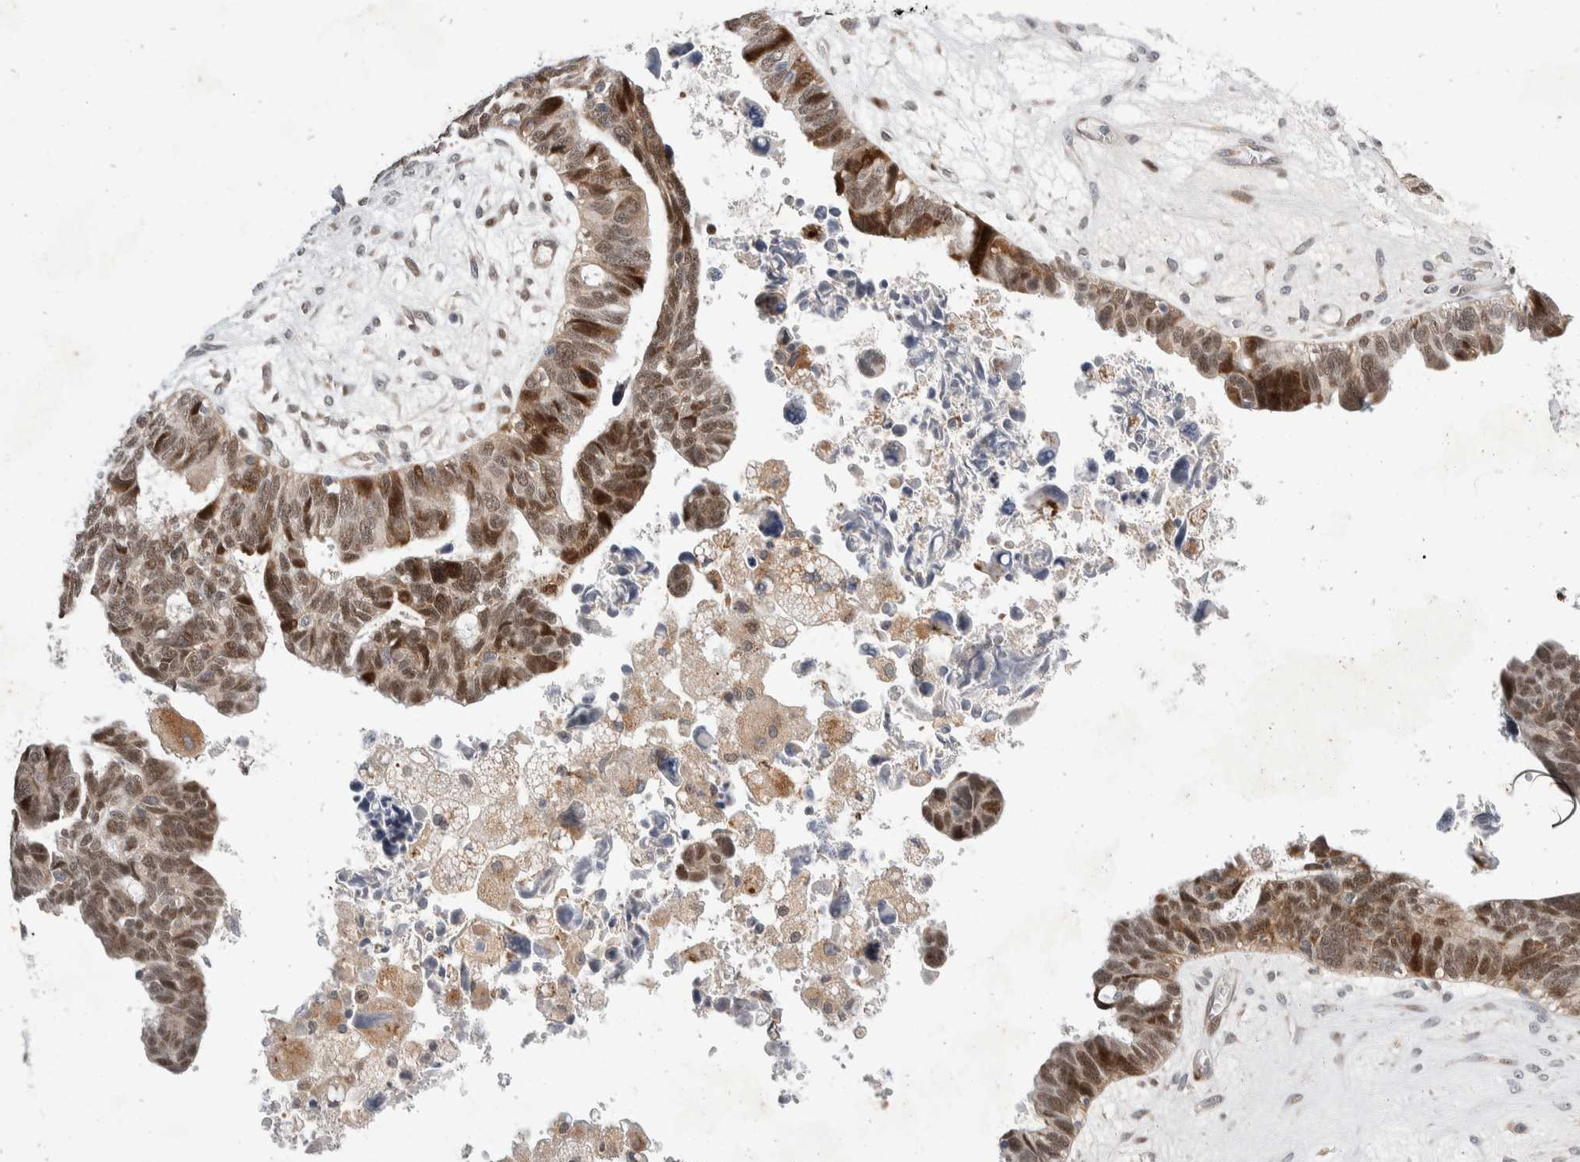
{"staining": {"intensity": "moderate", "quantity": ">75%", "location": "nuclear"}, "tissue": "ovarian cancer", "cell_type": "Tumor cells", "image_type": "cancer", "snomed": [{"axis": "morphology", "description": "Cystadenocarcinoma, serous, NOS"}, {"axis": "topography", "description": "Ovary"}], "caption": "DAB immunohistochemical staining of ovarian cancer demonstrates moderate nuclear protein expression in approximately >75% of tumor cells. The staining was performed using DAB (3,3'-diaminobenzidine) to visualize the protein expression in brown, while the nuclei were stained in blue with hematoxylin (Magnification: 20x).", "gene": "ZNF703", "patient": {"sex": "female", "age": 79}}